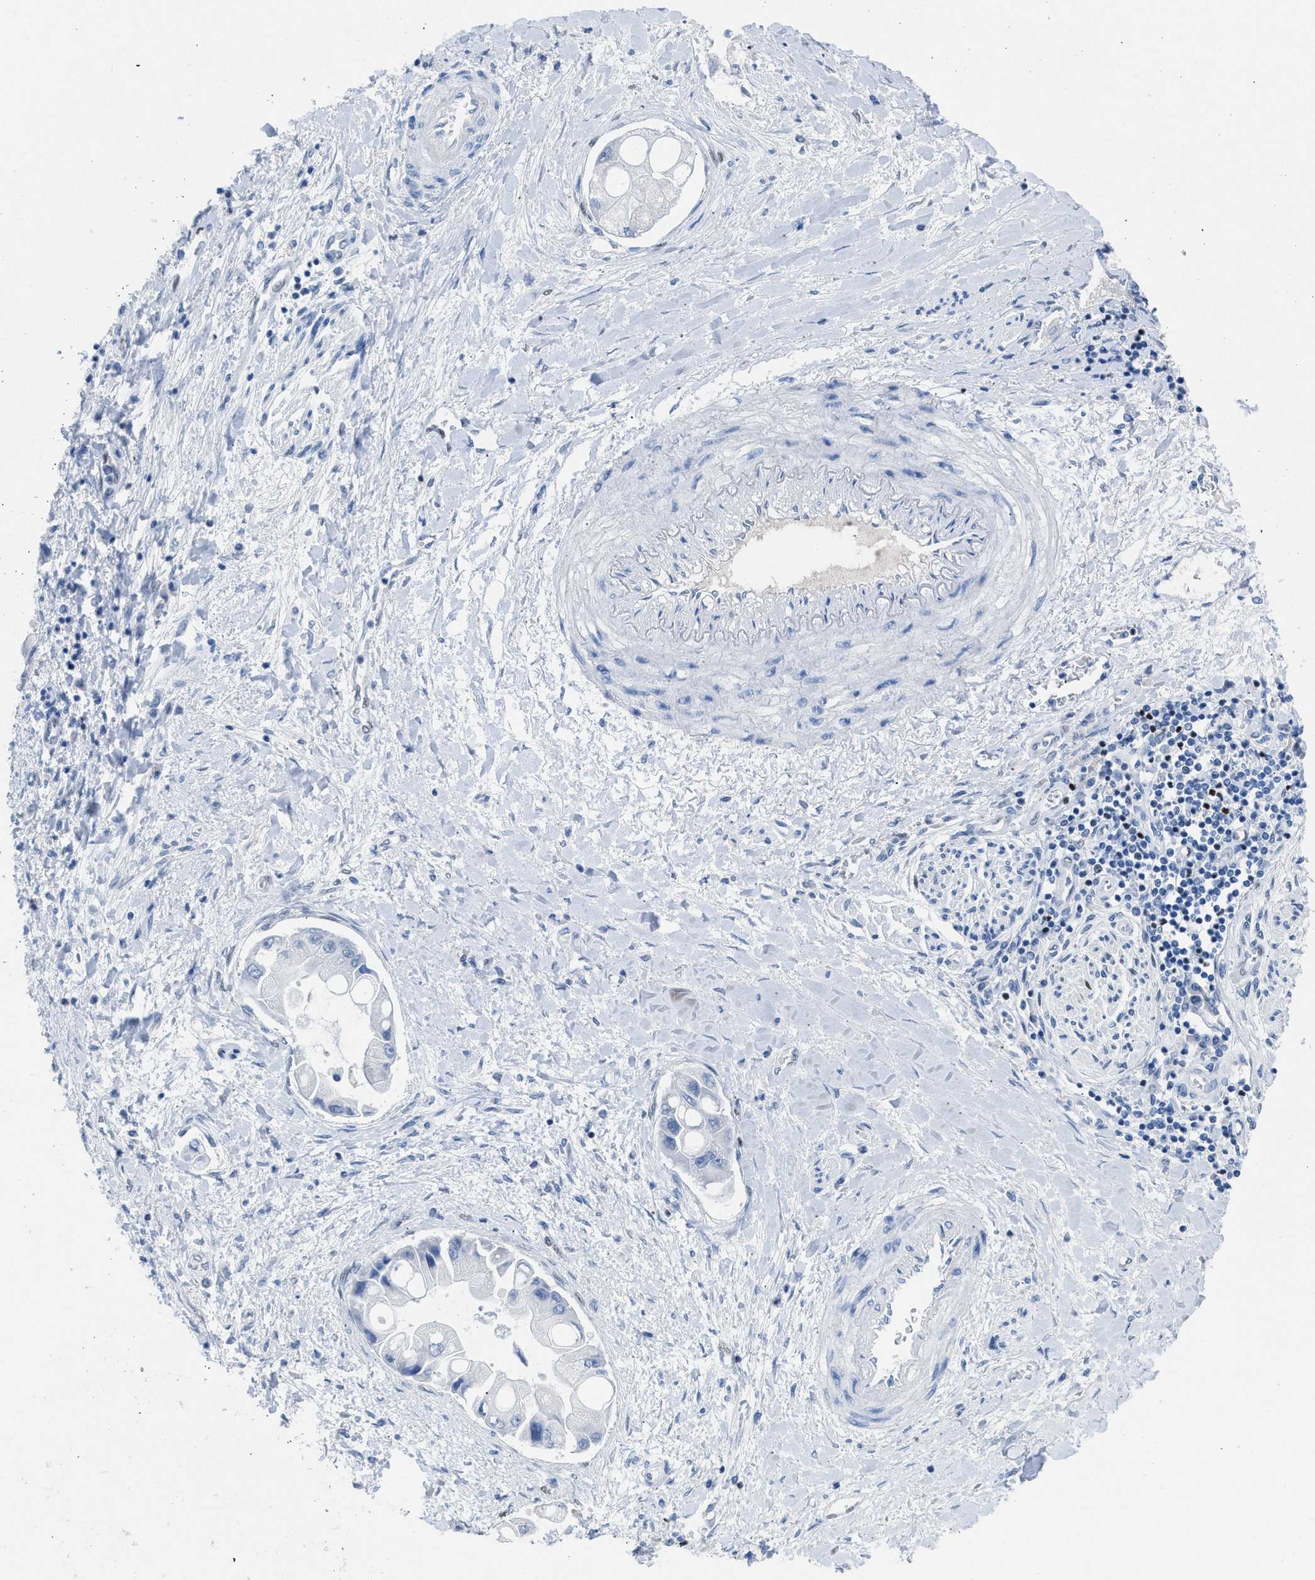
{"staining": {"intensity": "negative", "quantity": "none", "location": "none"}, "tissue": "liver cancer", "cell_type": "Tumor cells", "image_type": "cancer", "snomed": [{"axis": "morphology", "description": "Cholangiocarcinoma"}, {"axis": "topography", "description": "Liver"}], "caption": "Immunohistochemistry (IHC) micrograph of neoplastic tissue: liver cholangiocarcinoma stained with DAB (3,3'-diaminobenzidine) reveals no significant protein positivity in tumor cells.", "gene": "LEF1", "patient": {"sex": "male", "age": 50}}